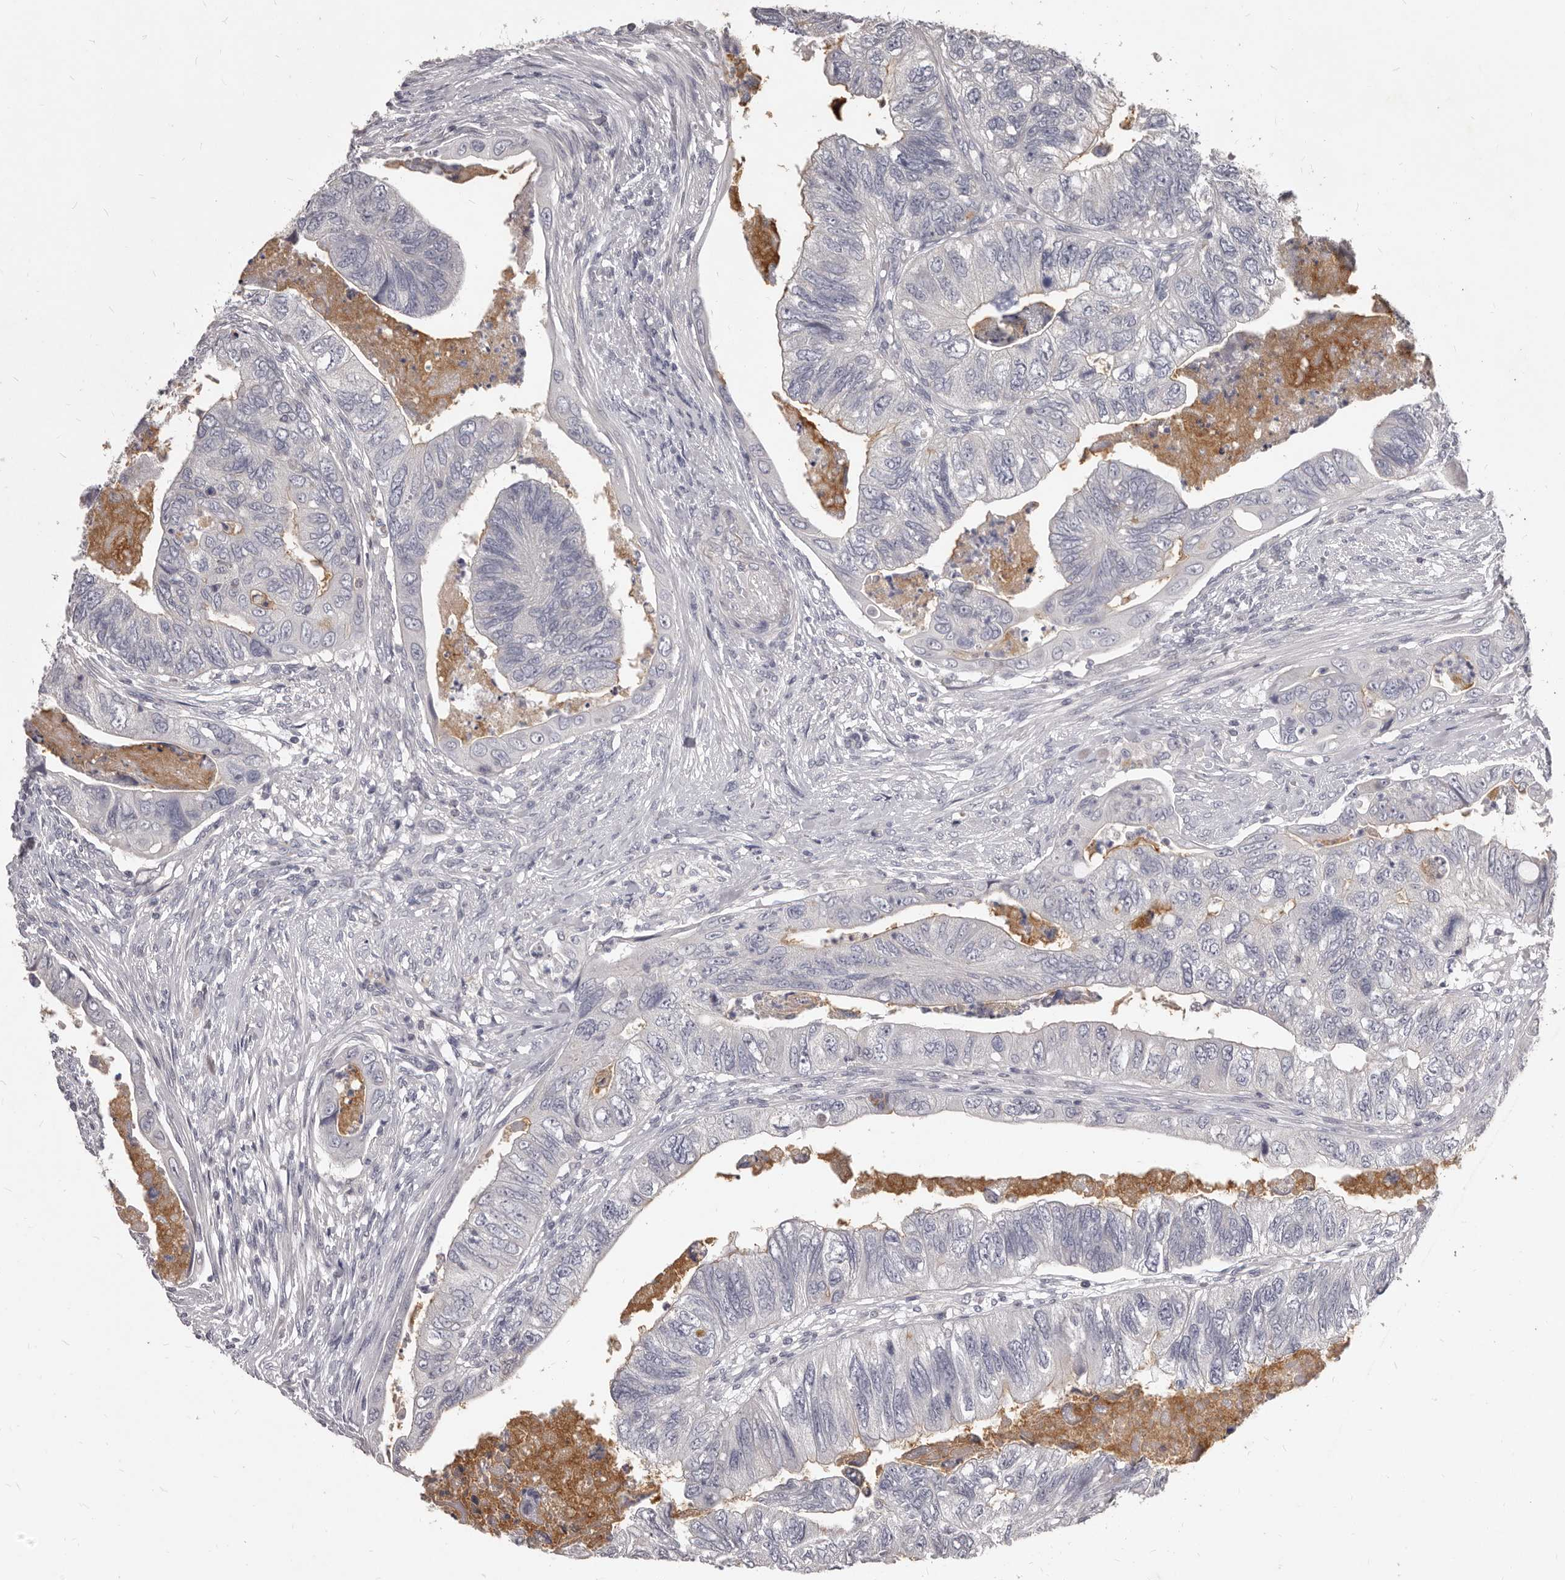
{"staining": {"intensity": "negative", "quantity": "none", "location": "none"}, "tissue": "colorectal cancer", "cell_type": "Tumor cells", "image_type": "cancer", "snomed": [{"axis": "morphology", "description": "Adenocarcinoma, NOS"}, {"axis": "topography", "description": "Rectum"}], "caption": "IHC histopathology image of neoplastic tissue: human colorectal cancer (adenocarcinoma) stained with DAB demonstrates no significant protein expression in tumor cells.", "gene": "GPRC5C", "patient": {"sex": "male", "age": 63}}